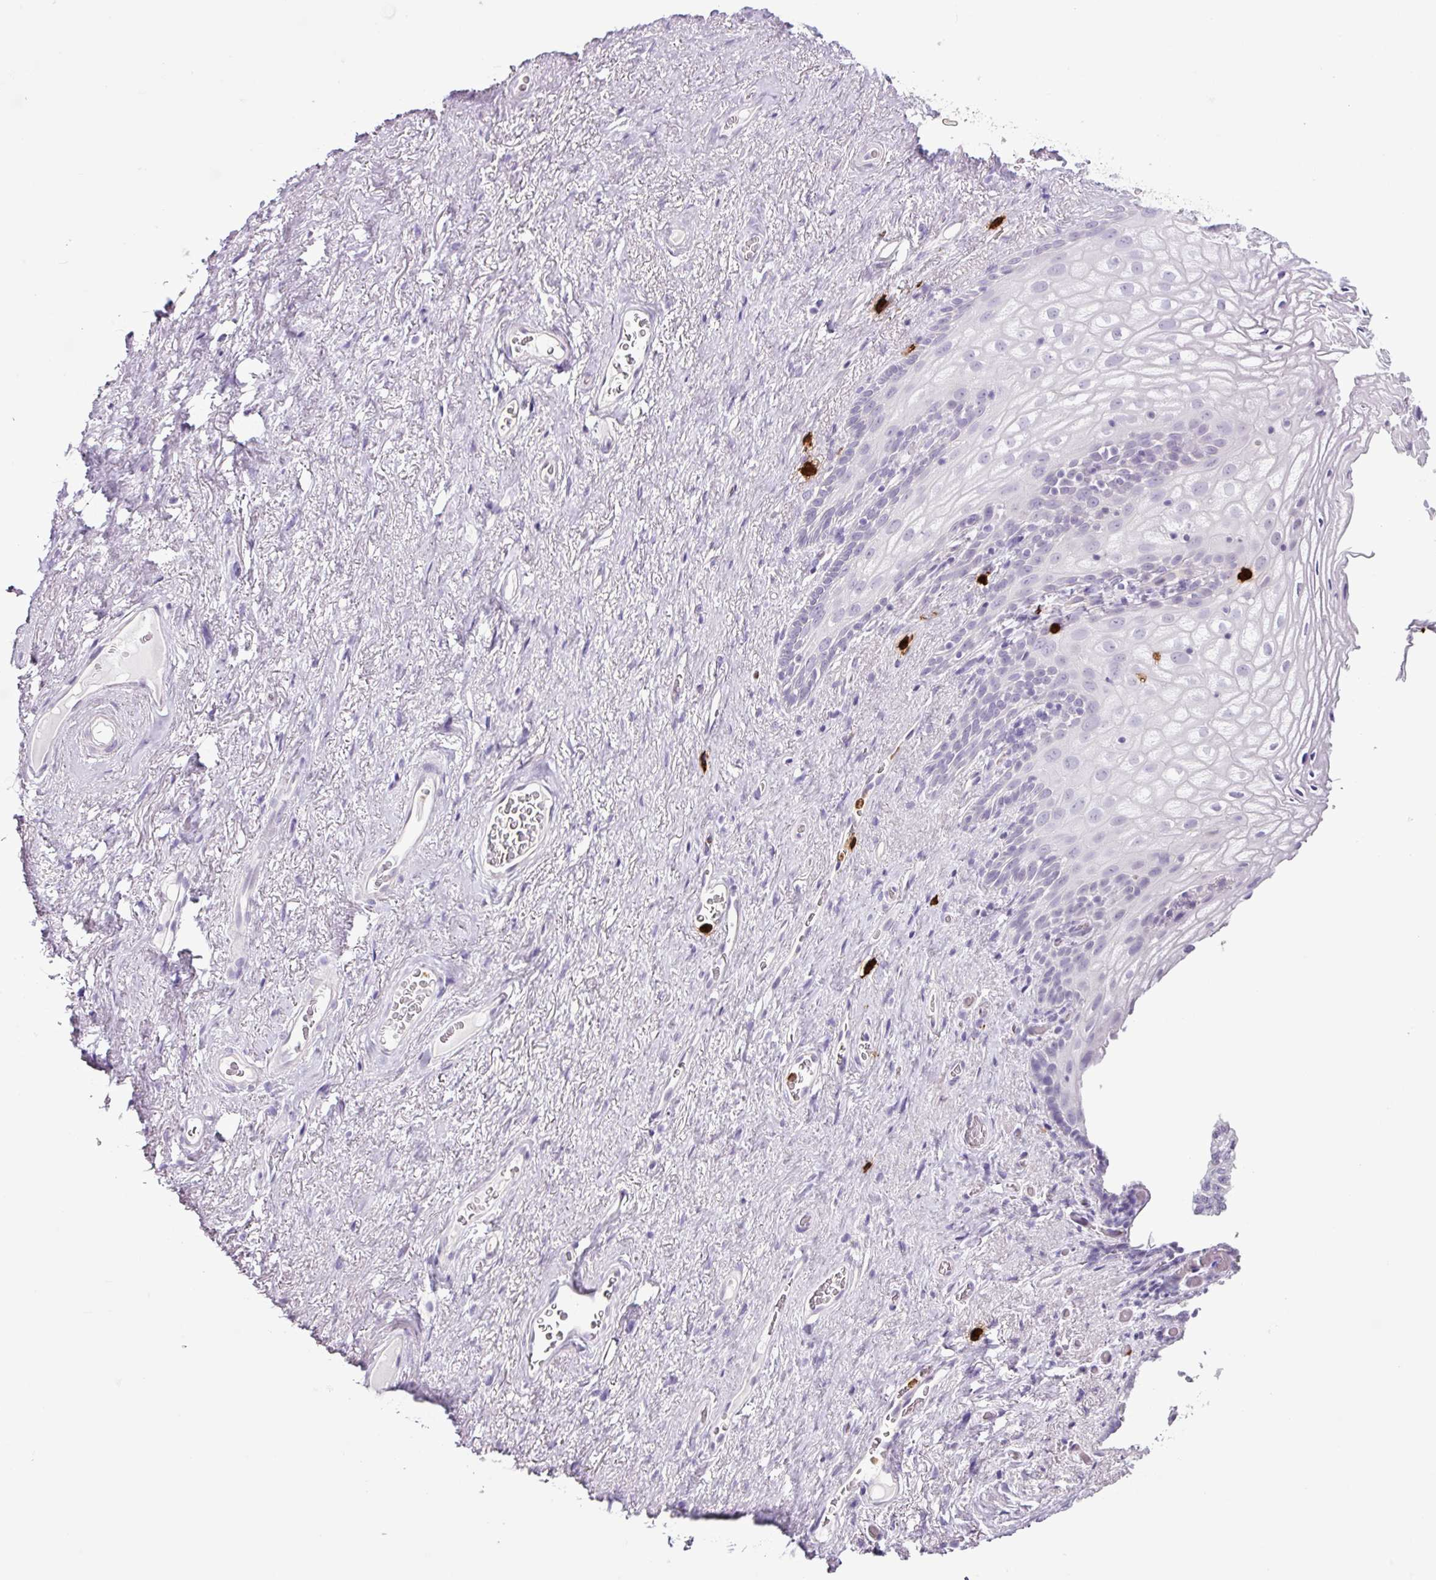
{"staining": {"intensity": "negative", "quantity": "none", "location": "none"}, "tissue": "vagina", "cell_type": "Squamous epithelial cells", "image_type": "normal", "snomed": [{"axis": "morphology", "description": "Normal tissue, NOS"}, {"axis": "topography", "description": "Vagina"}, {"axis": "topography", "description": "Peripheral nerve tissue"}], "caption": "Squamous epithelial cells are negative for protein expression in benign human vagina. The staining is performed using DAB (3,3'-diaminobenzidine) brown chromogen with nuclei counter-stained in using hematoxylin.", "gene": "TMEM178A", "patient": {"sex": "female", "age": 71}}